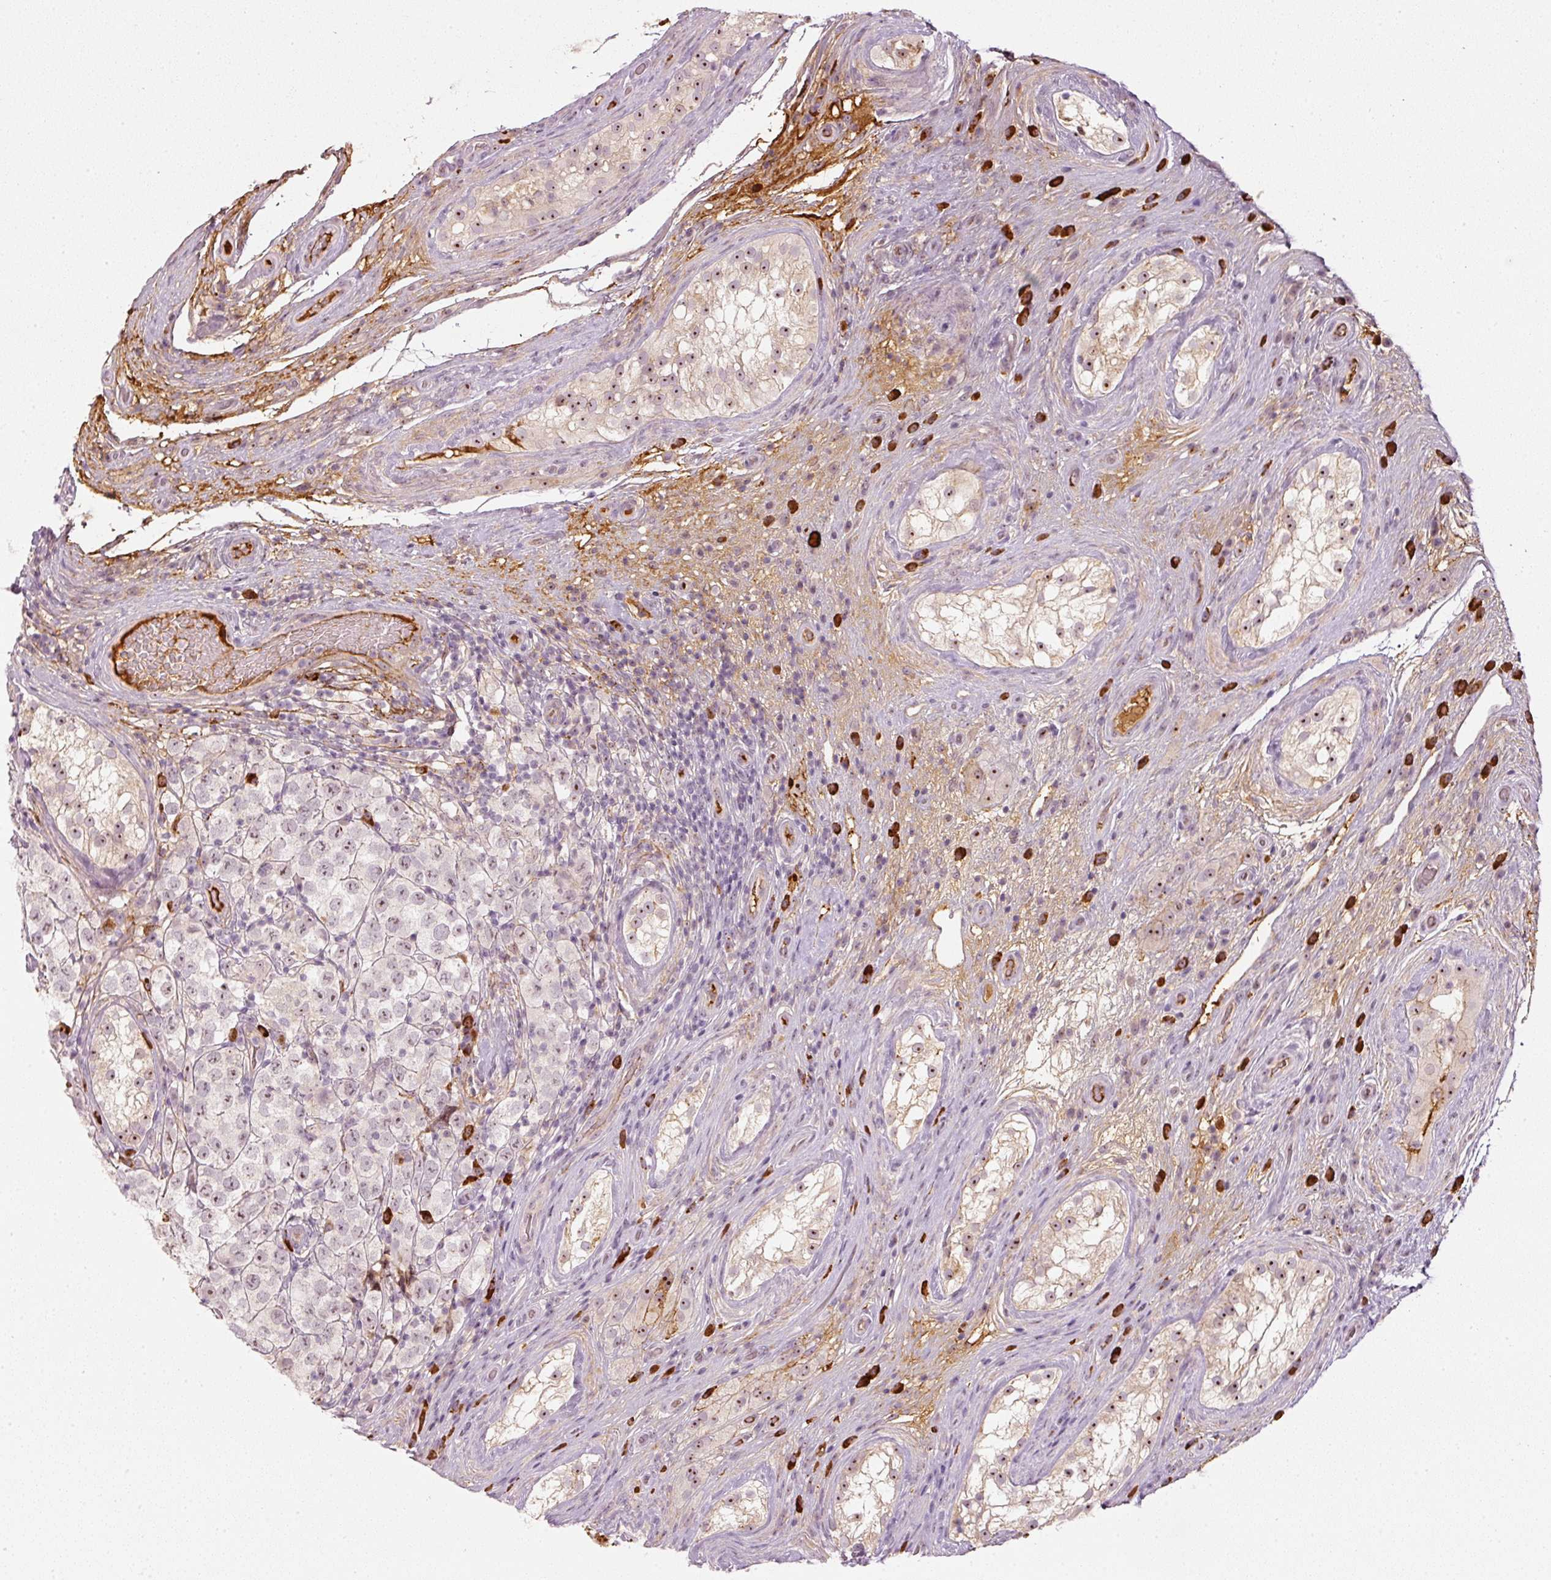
{"staining": {"intensity": "weak", "quantity": "25%-75%", "location": "nuclear"}, "tissue": "testis cancer", "cell_type": "Tumor cells", "image_type": "cancer", "snomed": [{"axis": "morphology", "description": "Seminoma, NOS"}, {"axis": "morphology", "description": "Carcinoma, Embryonal, NOS"}, {"axis": "topography", "description": "Testis"}], "caption": "High-magnification brightfield microscopy of testis cancer stained with DAB (3,3'-diaminobenzidine) (brown) and counterstained with hematoxylin (blue). tumor cells exhibit weak nuclear positivity is appreciated in approximately25%-75% of cells. Using DAB (brown) and hematoxylin (blue) stains, captured at high magnification using brightfield microscopy.", "gene": "VCAM1", "patient": {"sex": "male", "age": 41}}